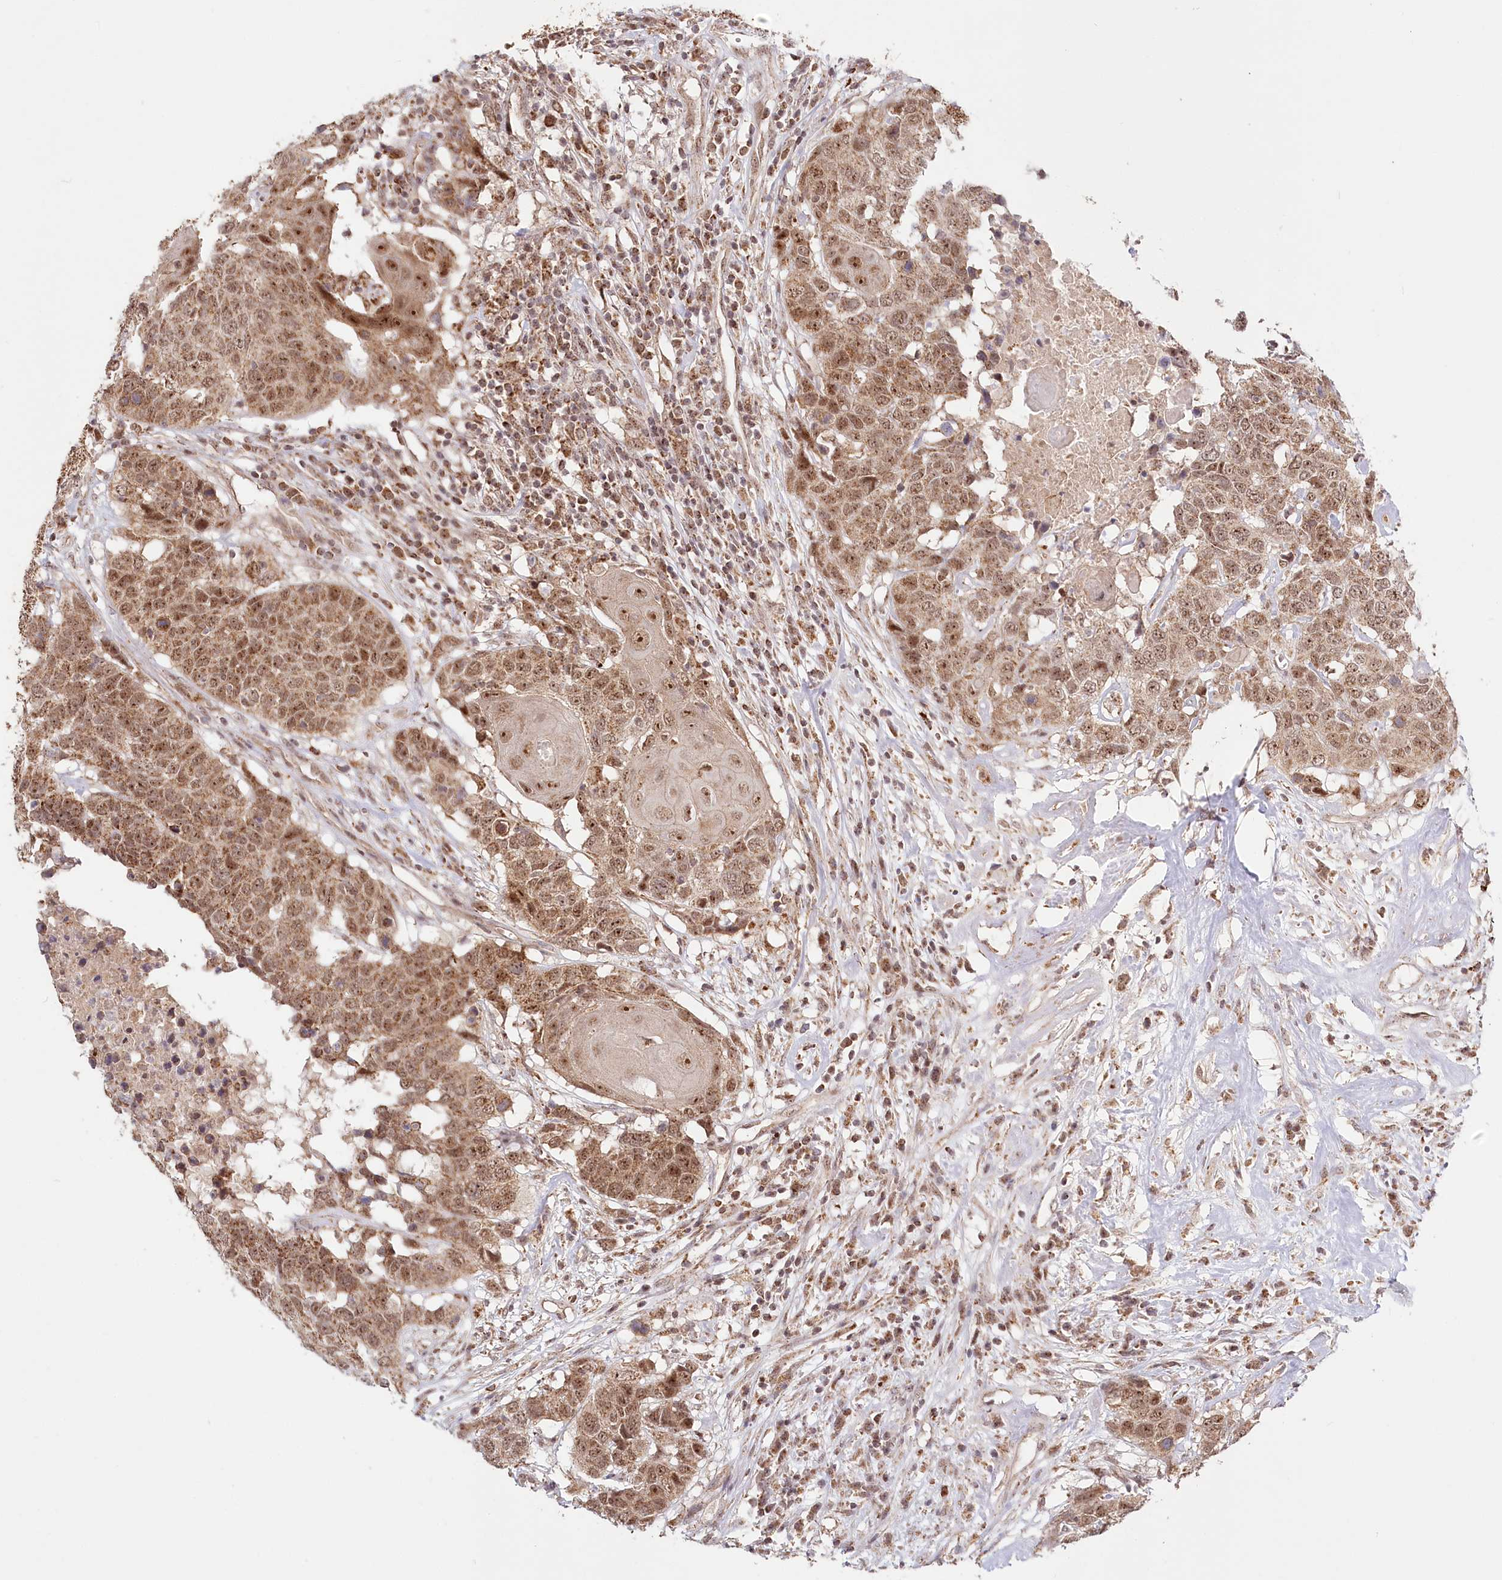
{"staining": {"intensity": "moderate", "quantity": ">75%", "location": "cytoplasmic/membranous,nuclear"}, "tissue": "head and neck cancer", "cell_type": "Tumor cells", "image_type": "cancer", "snomed": [{"axis": "morphology", "description": "Squamous cell carcinoma, NOS"}, {"axis": "topography", "description": "Head-Neck"}], "caption": "High-magnification brightfield microscopy of head and neck cancer (squamous cell carcinoma) stained with DAB (brown) and counterstained with hematoxylin (blue). tumor cells exhibit moderate cytoplasmic/membranous and nuclear staining is identified in about>75% of cells. (IHC, brightfield microscopy, high magnification).", "gene": "RTN4IP1", "patient": {"sex": "male", "age": 66}}